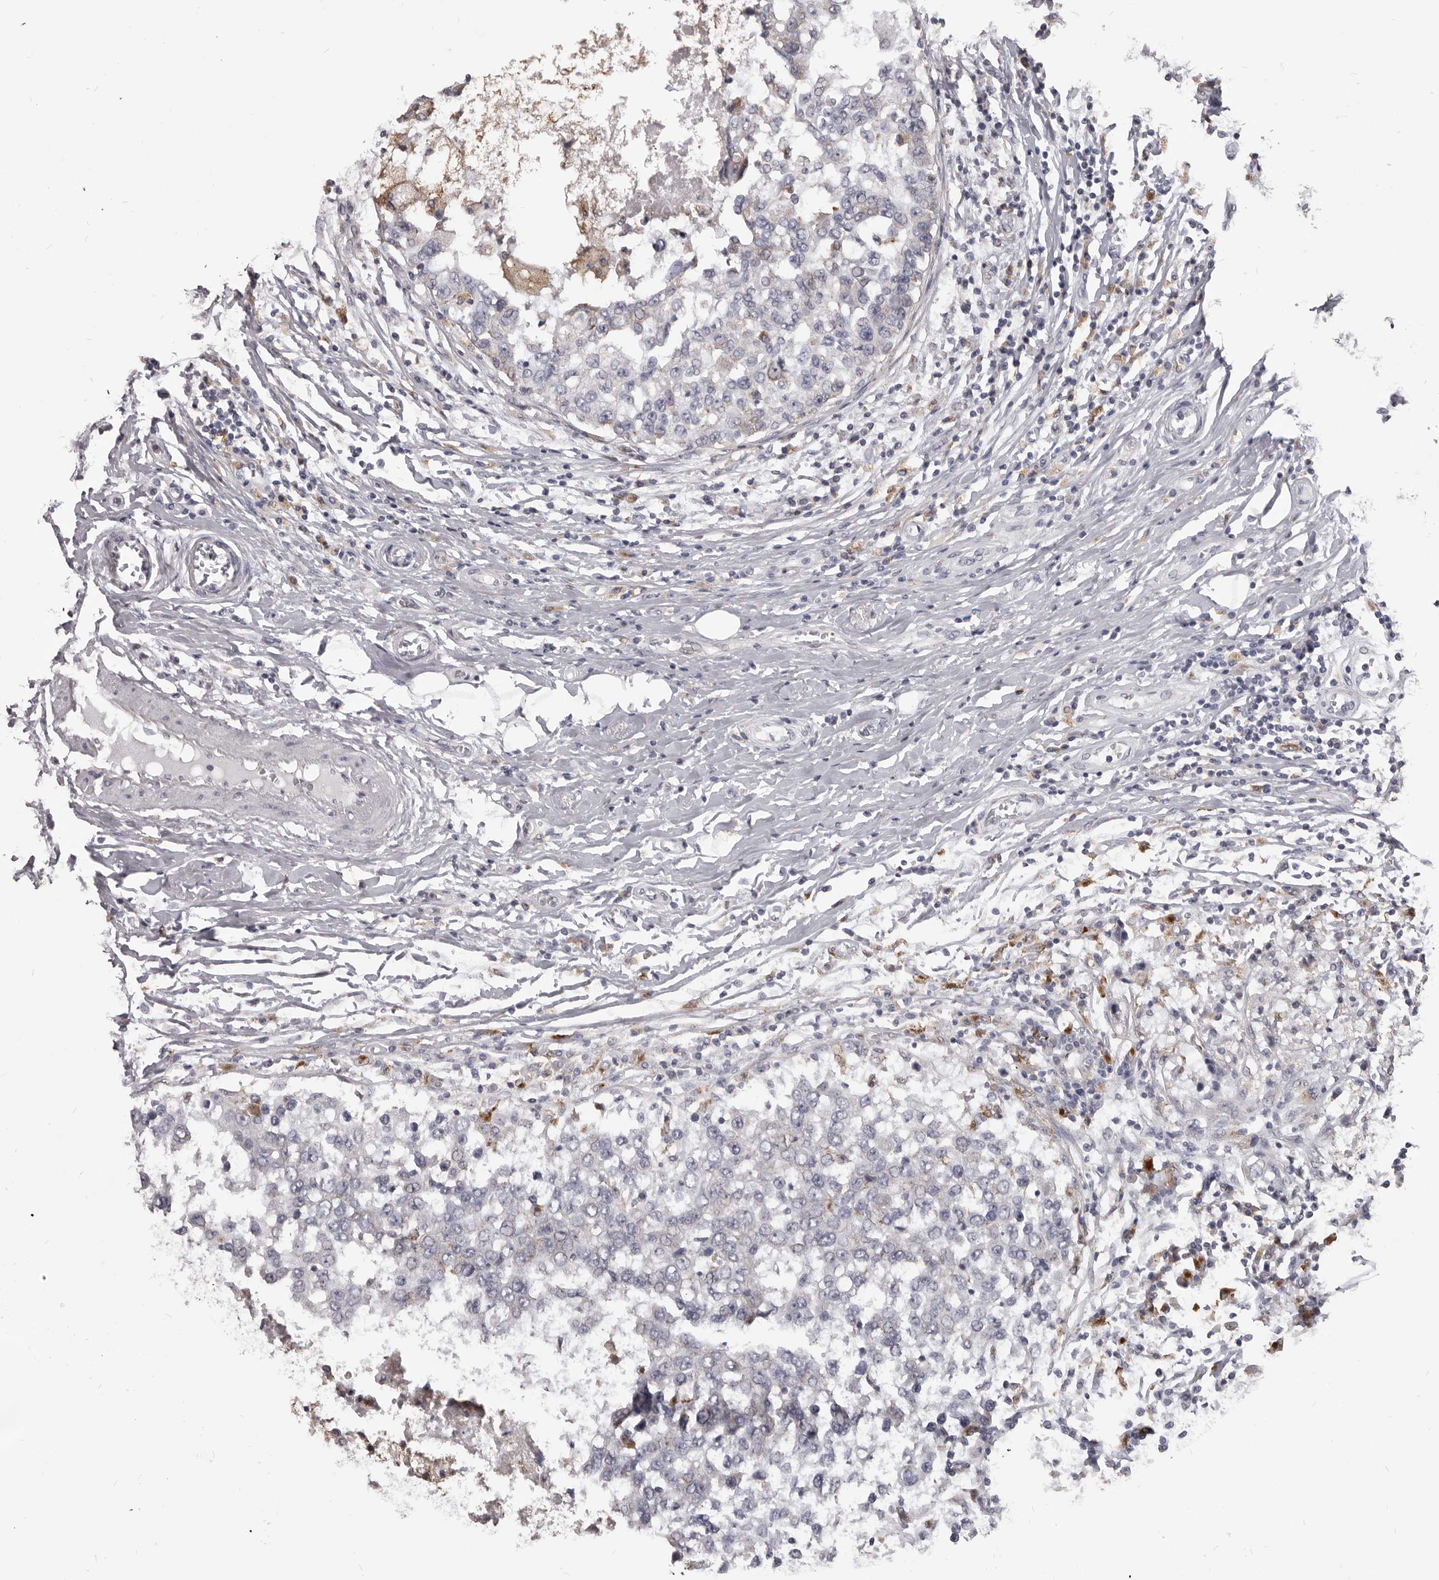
{"staining": {"intensity": "negative", "quantity": "none", "location": "none"}, "tissue": "breast cancer", "cell_type": "Tumor cells", "image_type": "cancer", "snomed": [{"axis": "morphology", "description": "Duct carcinoma"}, {"axis": "topography", "description": "Breast"}], "caption": "DAB immunohistochemical staining of intraductal carcinoma (breast) exhibits no significant staining in tumor cells. (DAB (3,3'-diaminobenzidine) IHC with hematoxylin counter stain).", "gene": "PI4K2A", "patient": {"sex": "female", "age": 27}}